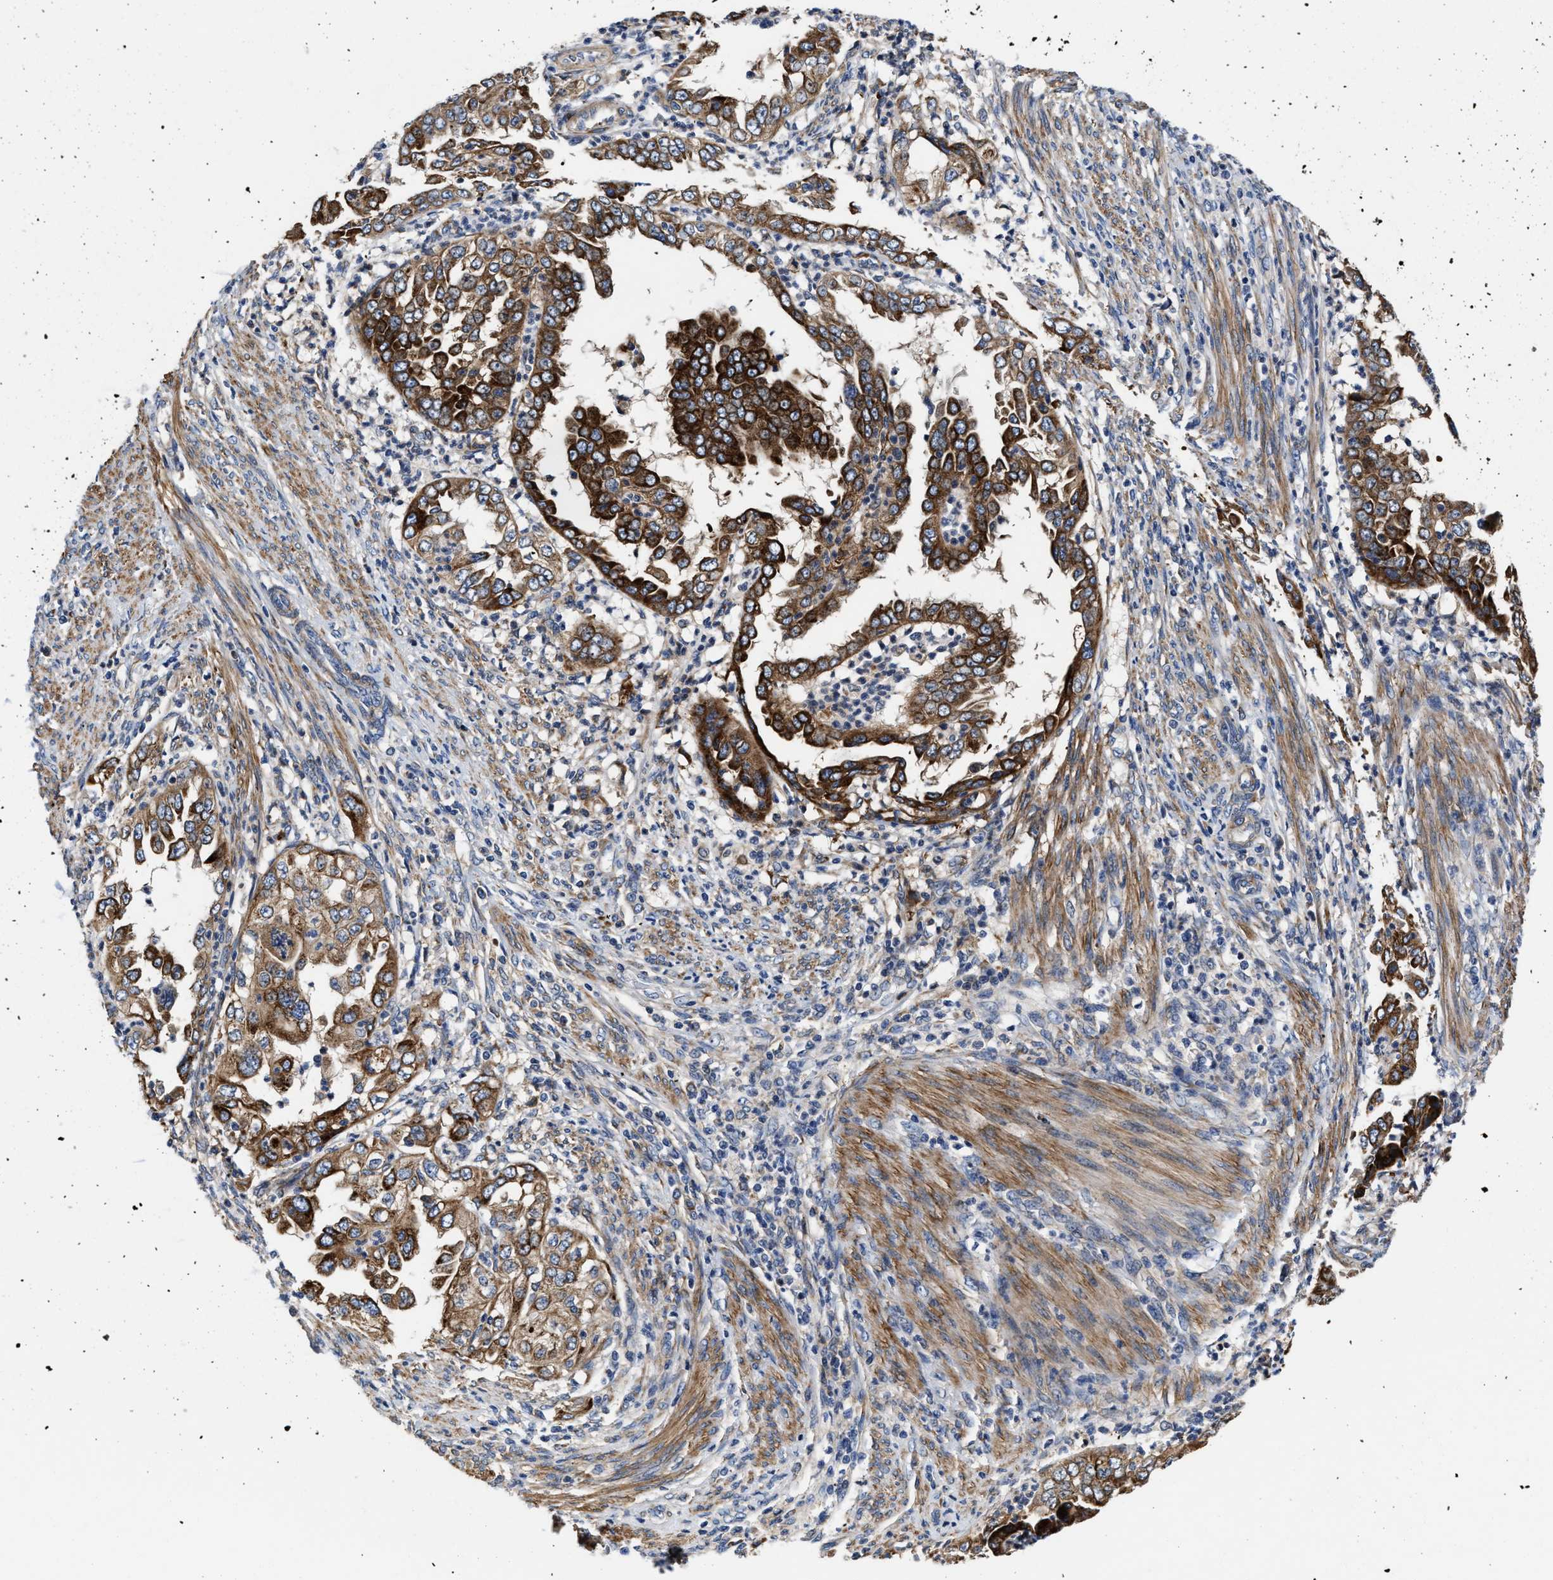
{"staining": {"intensity": "strong", "quantity": ">75%", "location": "cytoplasmic/membranous"}, "tissue": "endometrial cancer", "cell_type": "Tumor cells", "image_type": "cancer", "snomed": [{"axis": "morphology", "description": "Adenocarcinoma, NOS"}, {"axis": "topography", "description": "Endometrium"}], "caption": "Immunohistochemical staining of adenocarcinoma (endometrial) demonstrates high levels of strong cytoplasmic/membranous staining in approximately >75% of tumor cells.", "gene": "SLC12A2", "patient": {"sex": "female", "age": 85}}